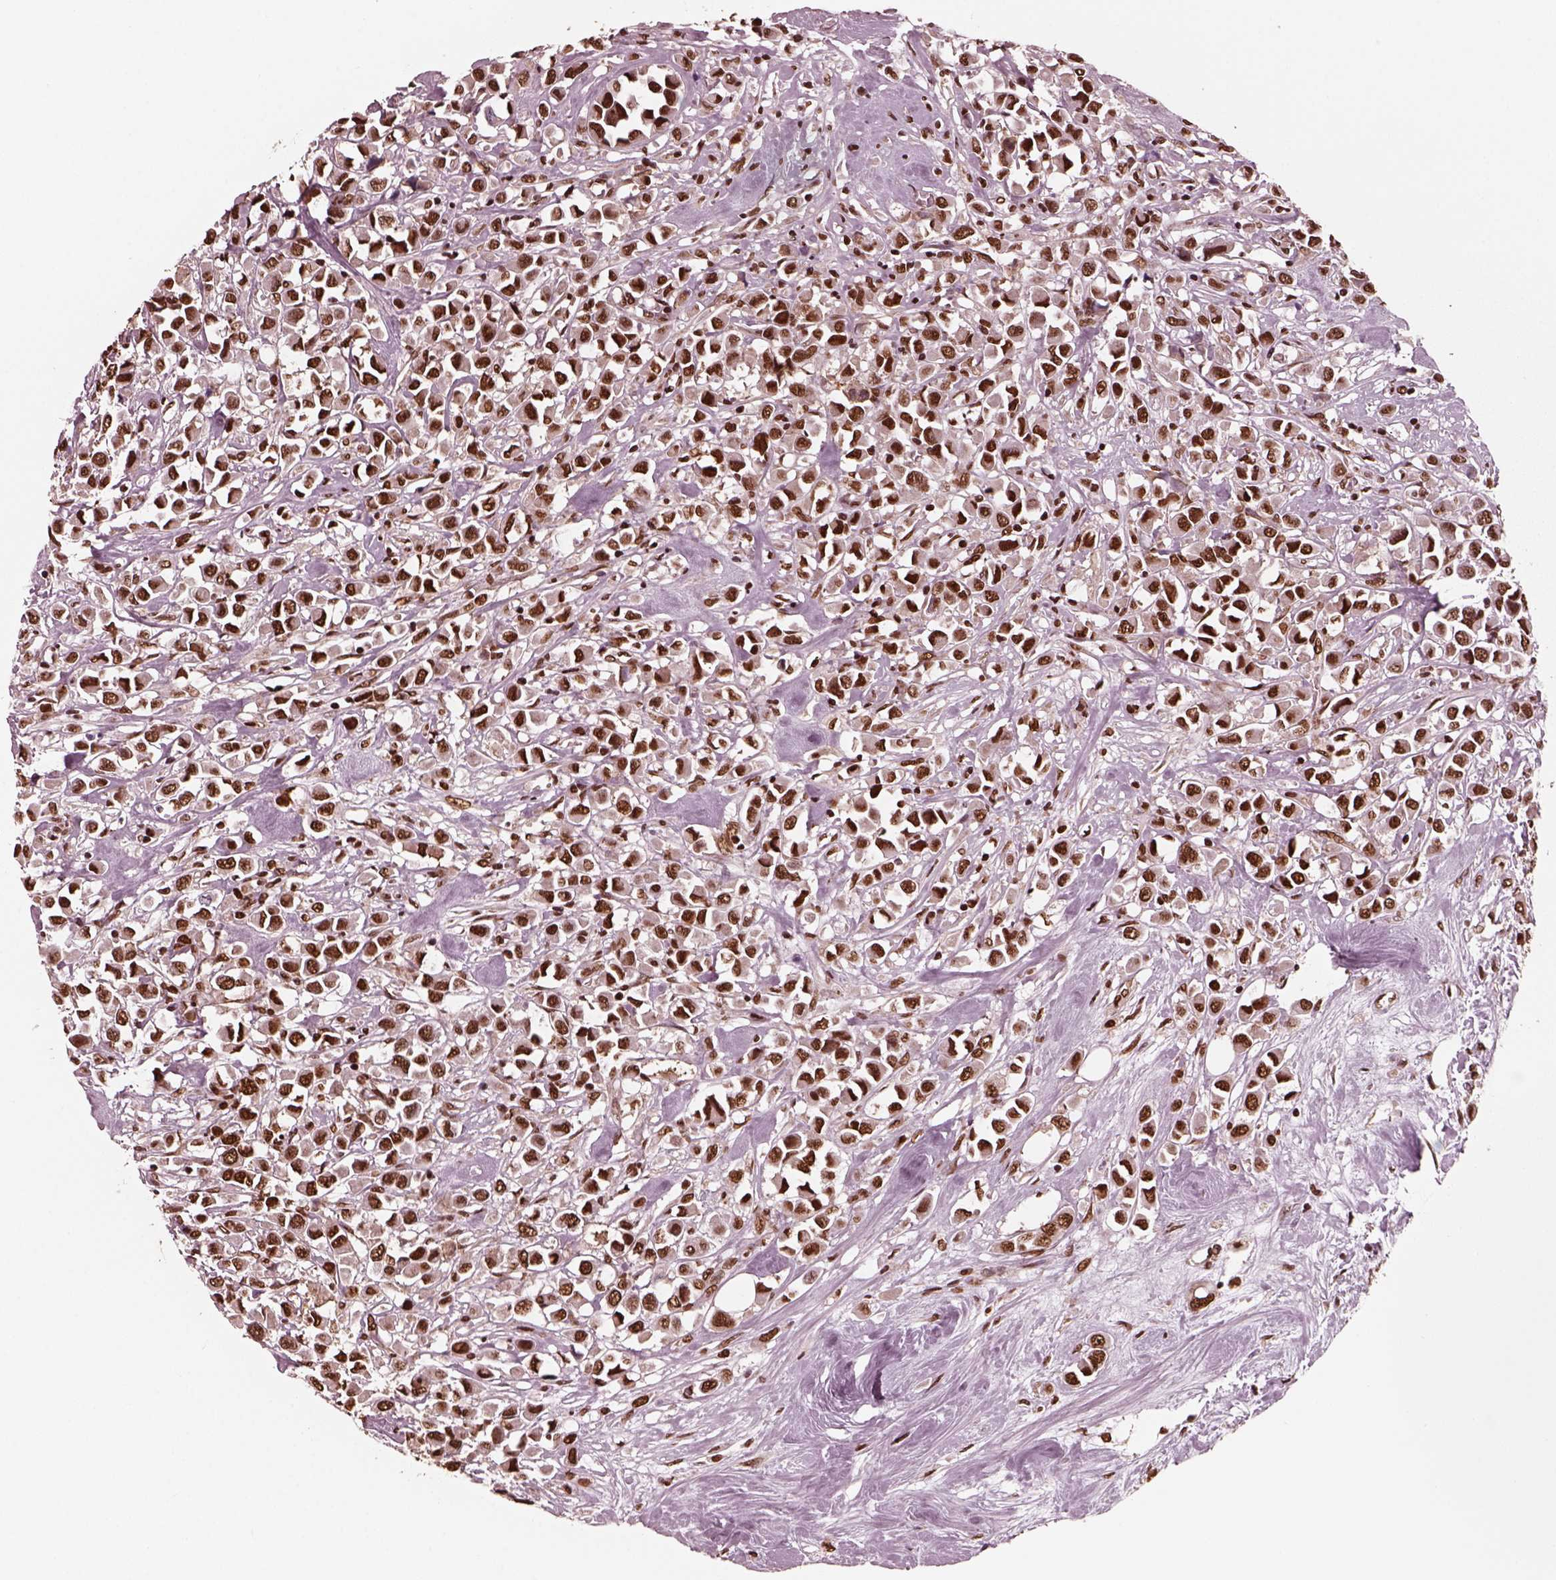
{"staining": {"intensity": "strong", "quantity": ">75%", "location": "nuclear"}, "tissue": "breast cancer", "cell_type": "Tumor cells", "image_type": "cancer", "snomed": [{"axis": "morphology", "description": "Duct carcinoma"}, {"axis": "topography", "description": "Breast"}], "caption": "There is high levels of strong nuclear expression in tumor cells of intraductal carcinoma (breast), as demonstrated by immunohistochemical staining (brown color).", "gene": "NSD1", "patient": {"sex": "female", "age": 61}}